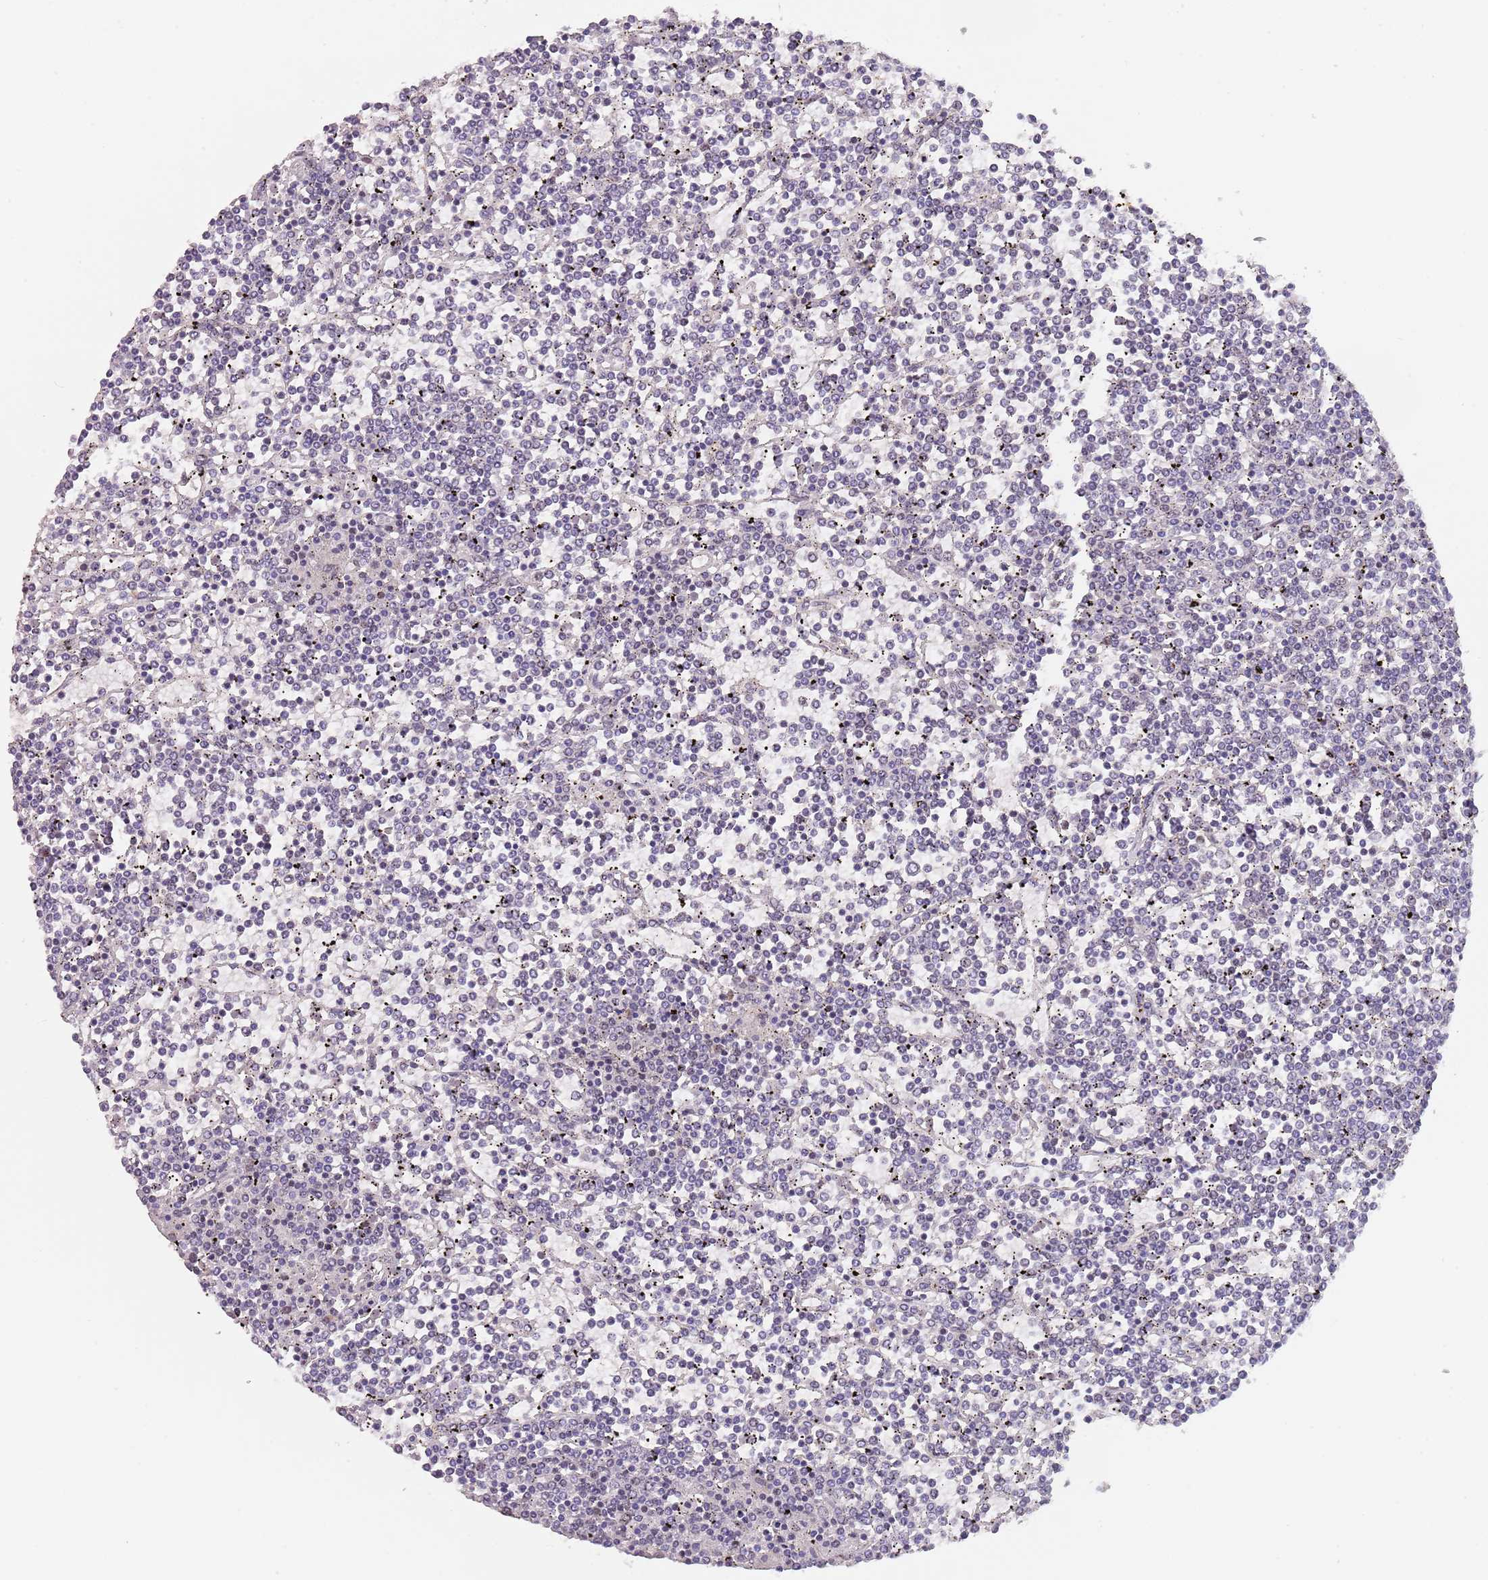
{"staining": {"intensity": "negative", "quantity": "none", "location": "none"}, "tissue": "lymphoma", "cell_type": "Tumor cells", "image_type": "cancer", "snomed": [{"axis": "morphology", "description": "Malignant lymphoma, non-Hodgkin's type, Low grade"}, {"axis": "topography", "description": "Spleen"}], "caption": "This is an IHC photomicrograph of human lymphoma. There is no expression in tumor cells.", "gene": "CIZ1", "patient": {"sex": "female", "age": 19}}